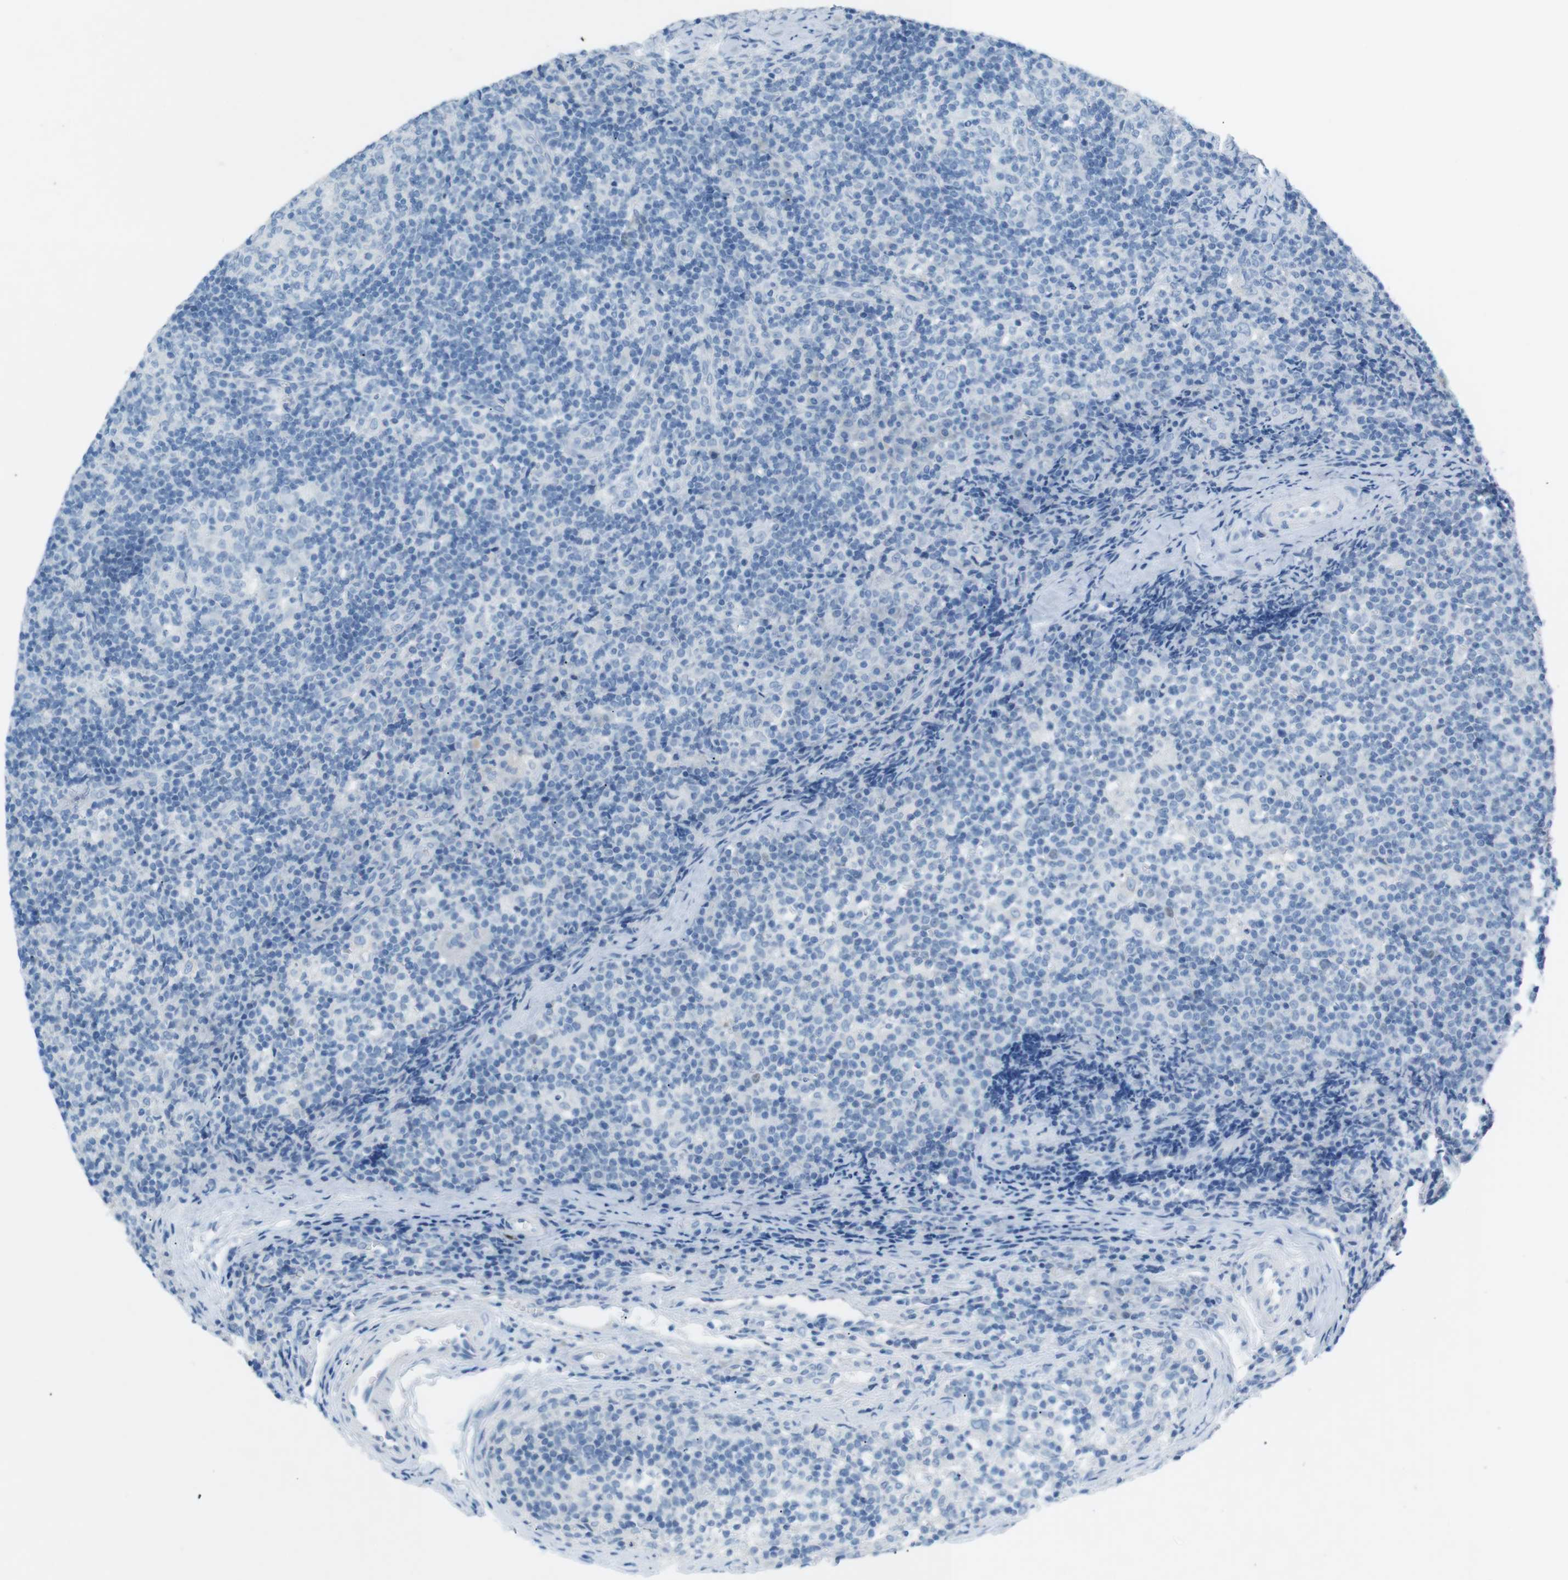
{"staining": {"intensity": "negative", "quantity": "none", "location": "none"}, "tissue": "lymph node", "cell_type": "Germinal center cells", "image_type": "normal", "snomed": [{"axis": "morphology", "description": "Normal tissue, NOS"}, {"axis": "morphology", "description": "Inflammation, NOS"}, {"axis": "topography", "description": "Lymph node"}], "caption": "Immunohistochemical staining of normal lymph node reveals no significant expression in germinal center cells. The staining was performed using DAB (3,3'-diaminobenzidine) to visualize the protein expression in brown, while the nuclei were stained in blue with hematoxylin (Magnification: 20x).", "gene": "SALL4", "patient": {"sex": "male", "age": 55}}